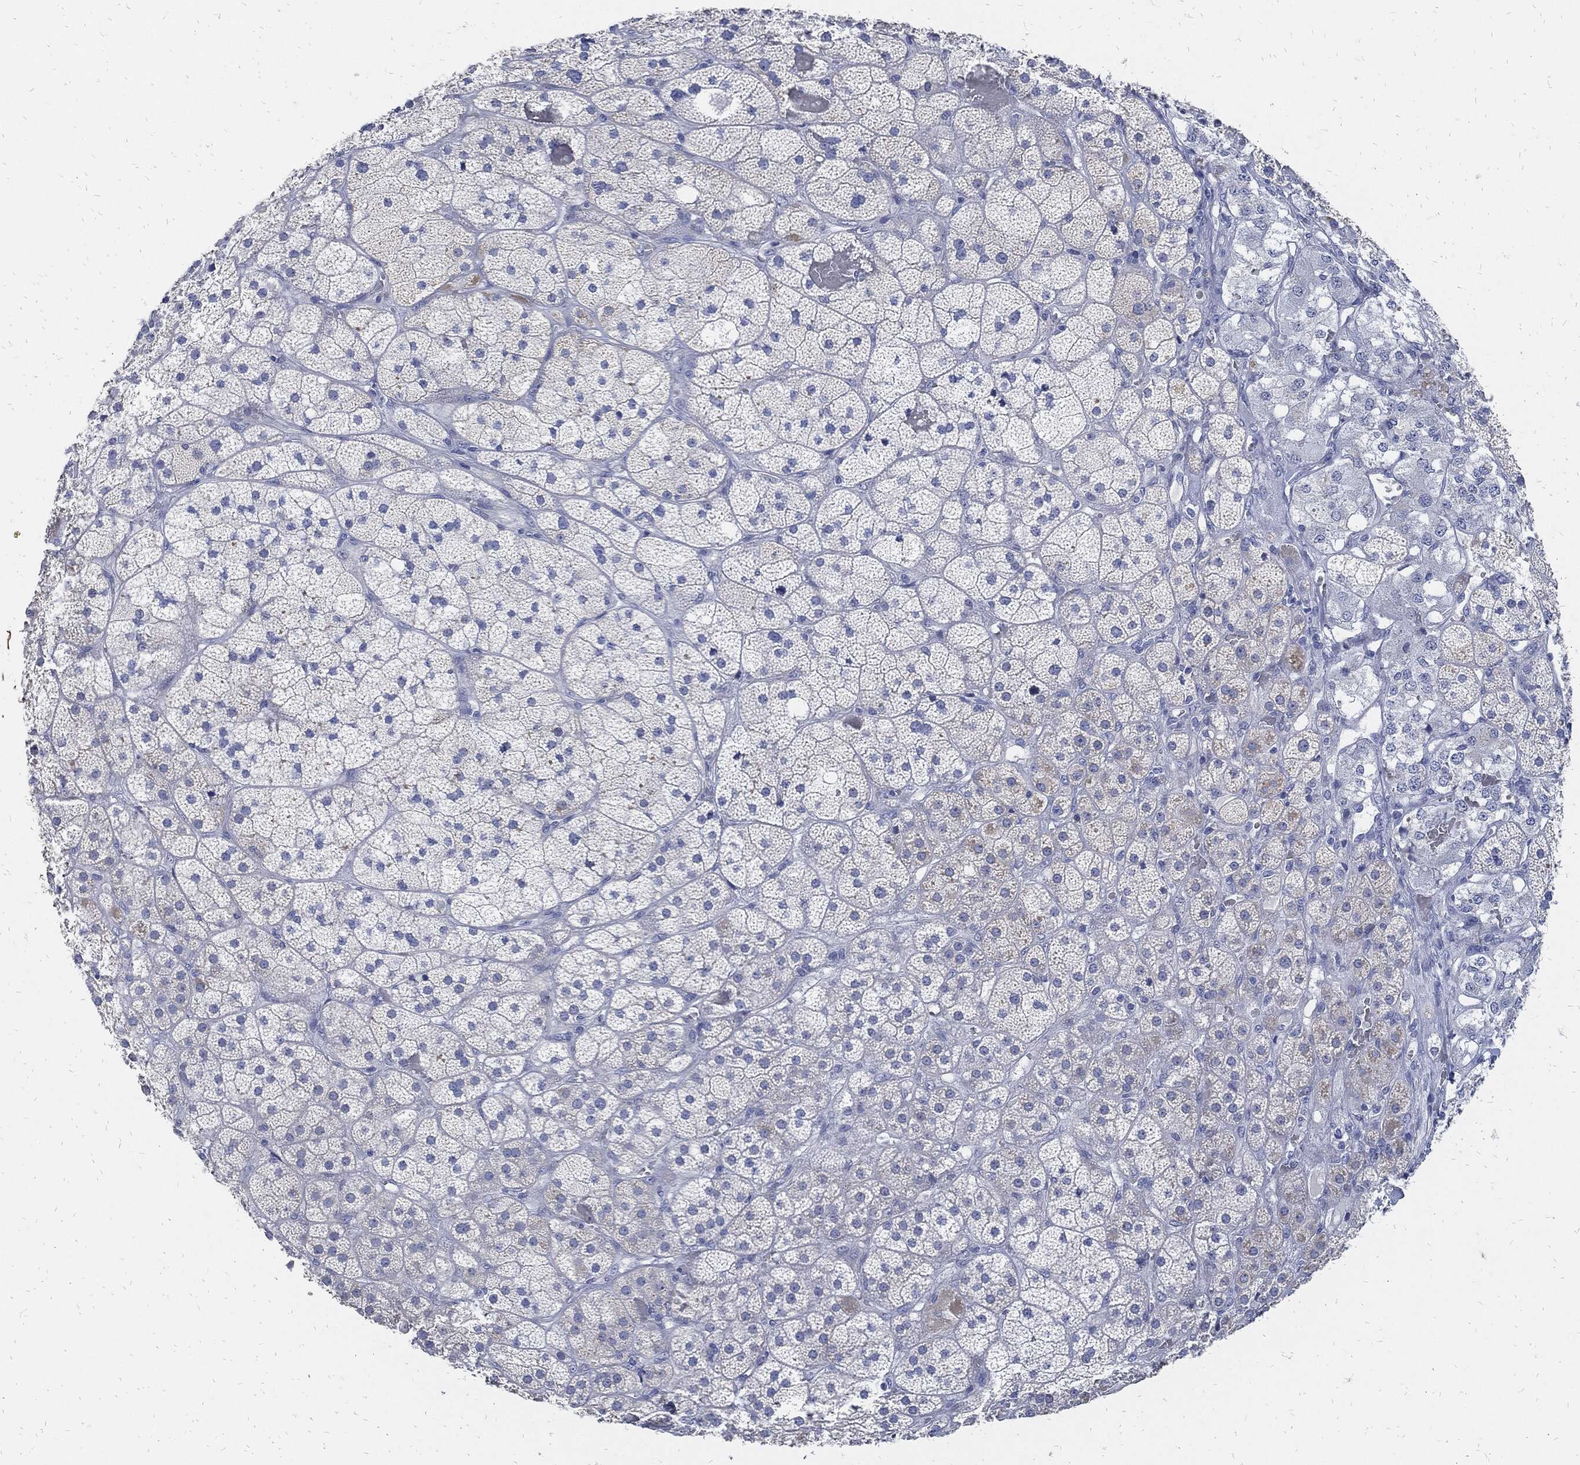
{"staining": {"intensity": "negative", "quantity": "none", "location": "none"}, "tissue": "adrenal gland", "cell_type": "Glandular cells", "image_type": "normal", "snomed": [{"axis": "morphology", "description": "Normal tissue, NOS"}, {"axis": "topography", "description": "Adrenal gland"}], "caption": "Glandular cells show no significant protein positivity in benign adrenal gland. (DAB (3,3'-diaminobenzidine) IHC with hematoxylin counter stain).", "gene": "FABP4", "patient": {"sex": "male", "age": 57}}